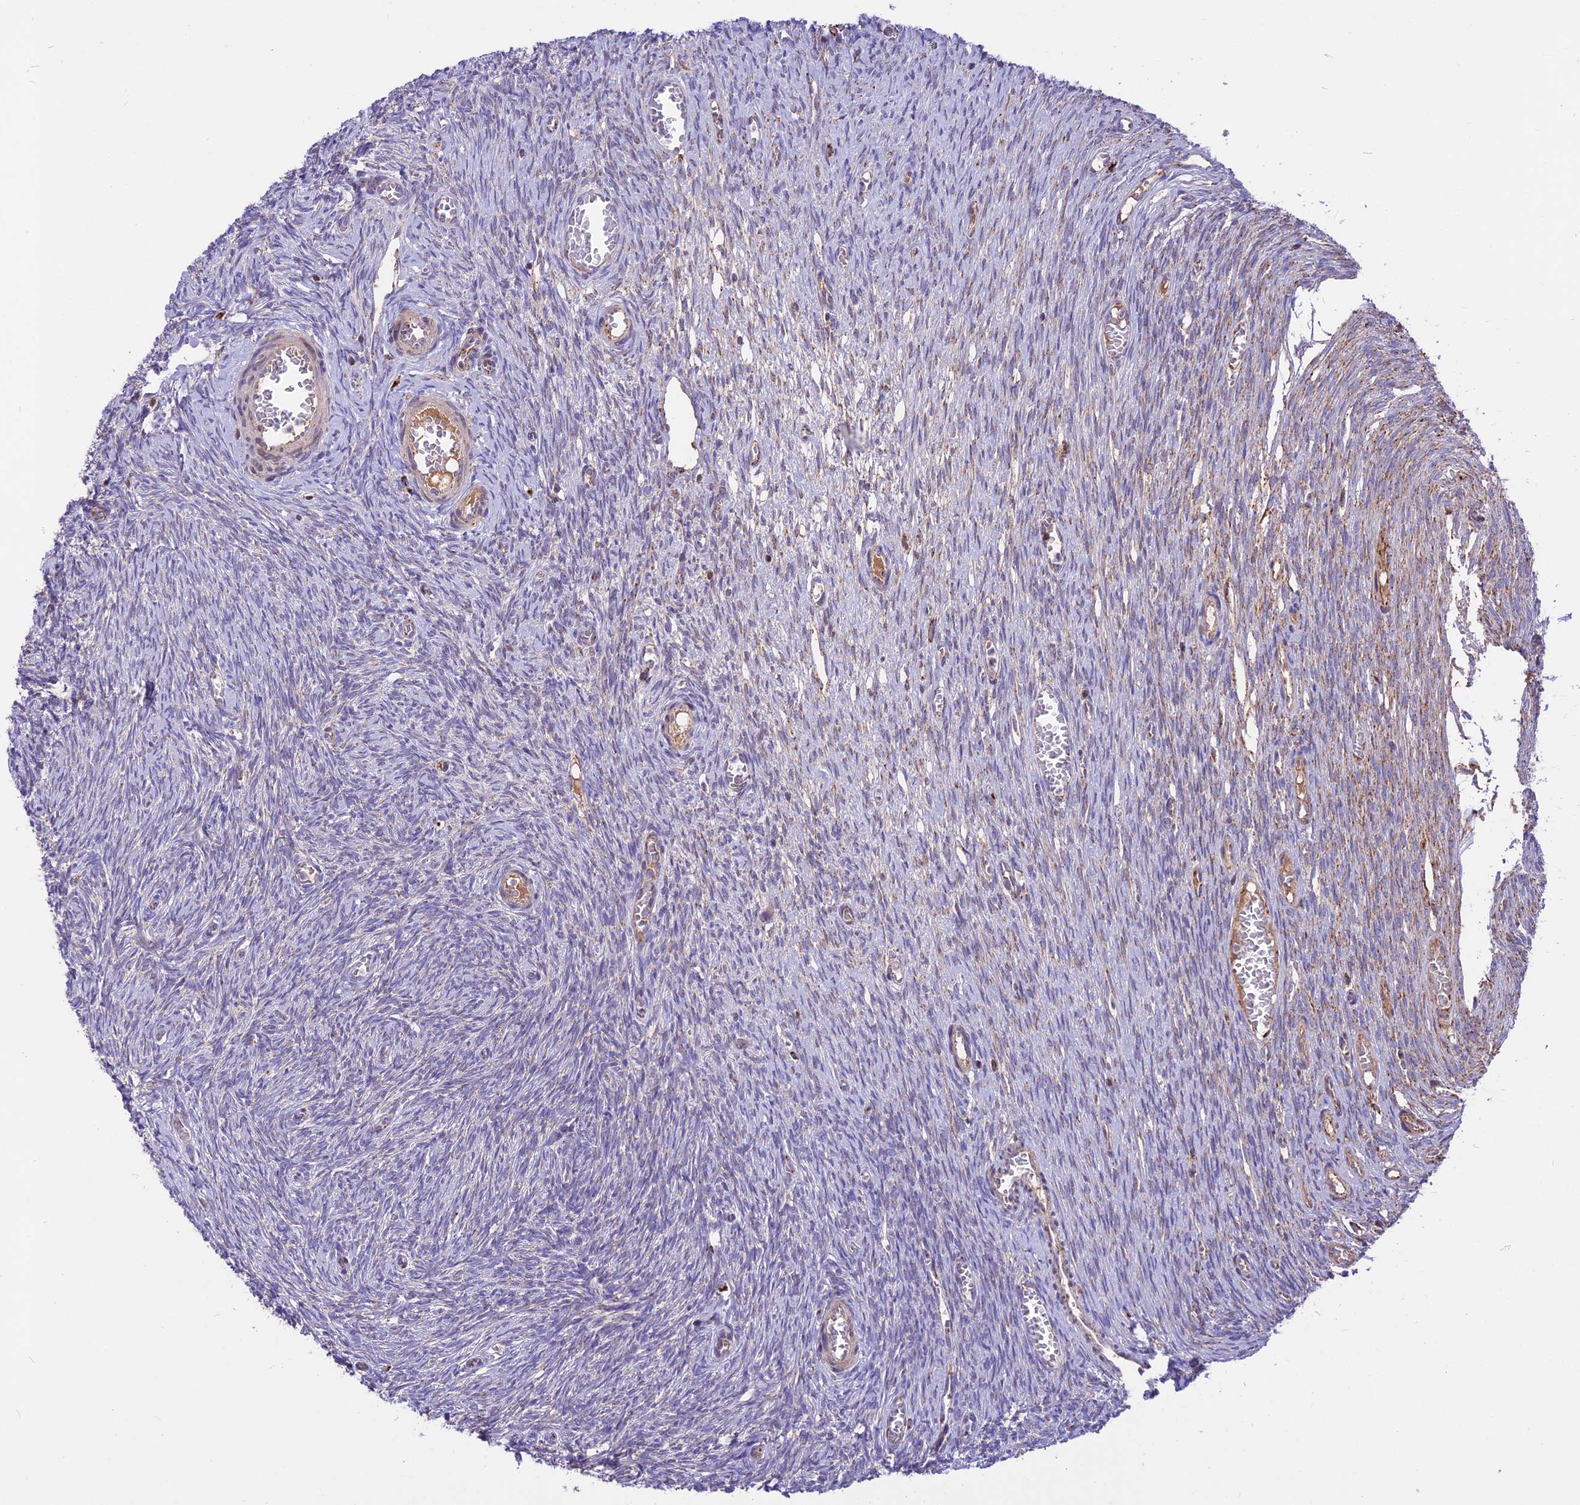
{"staining": {"intensity": "negative", "quantity": "none", "location": "none"}, "tissue": "ovary", "cell_type": "Ovarian stroma cells", "image_type": "normal", "snomed": [{"axis": "morphology", "description": "Normal tissue, NOS"}, {"axis": "topography", "description": "Ovary"}], "caption": "This is a photomicrograph of IHC staining of unremarkable ovary, which shows no positivity in ovarian stroma cells.", "gene": "COX17", "patient": {"sex": "female", "age": 44}}